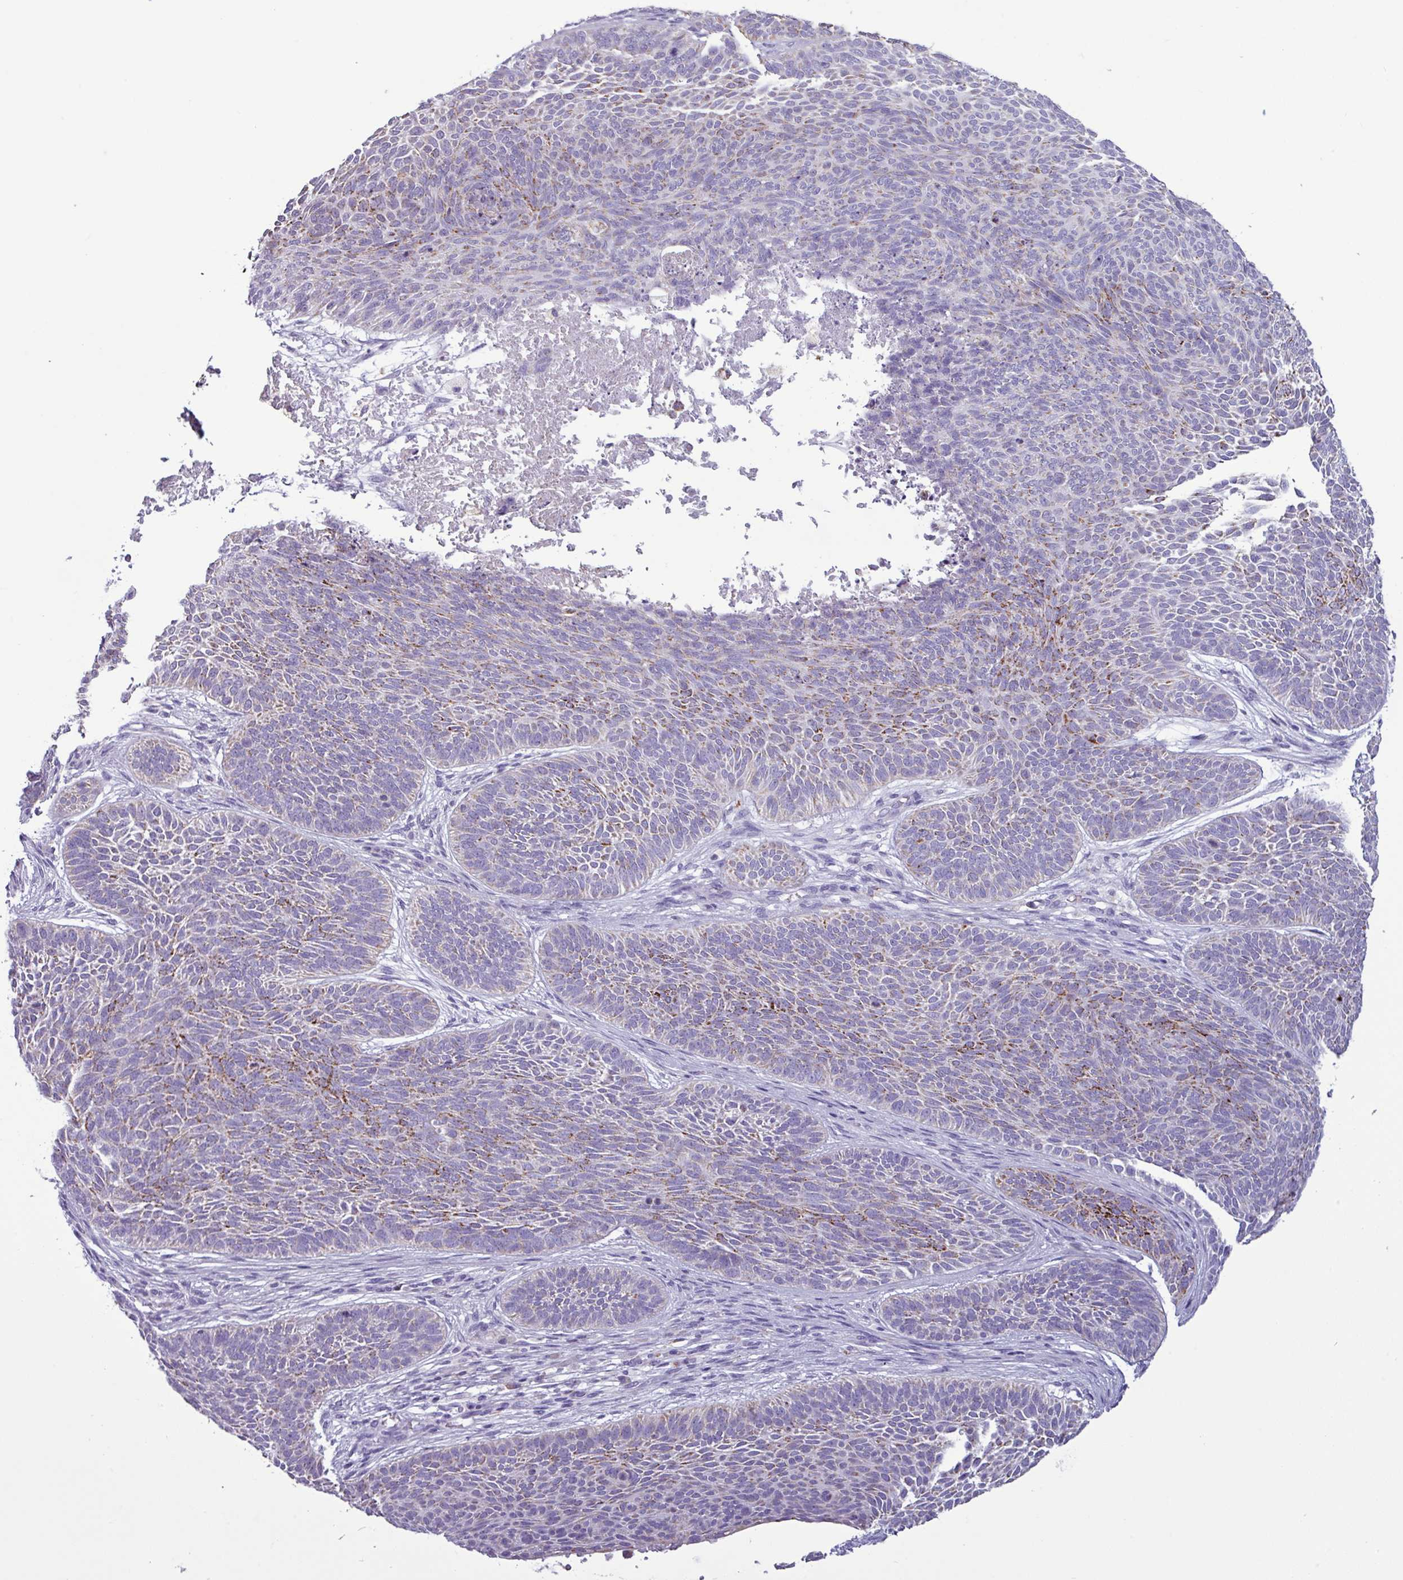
{"staining": {"intensity": "moderate", "quantity": "25%-75%", "location": "cytoplasmic/membranous"}, "tissue": "skin cancer", "cell_type": "Tumor cells", "image_type": "cancer", "snomed": [{"axis": "morphology", "description": "Basal cell carcinoma"}, {"axis": "topography", "description": "Skin"}], "caption": "A photomicrograph of human skin cancer stained for a protein reveals moderate cytoplasmic/membranous brown staining in tumor cells. (DAB = brown stain, brightfield microscopy at high magnification).", "gene": "ZNF667", "patient": {"sex": "male", "age": 85}}